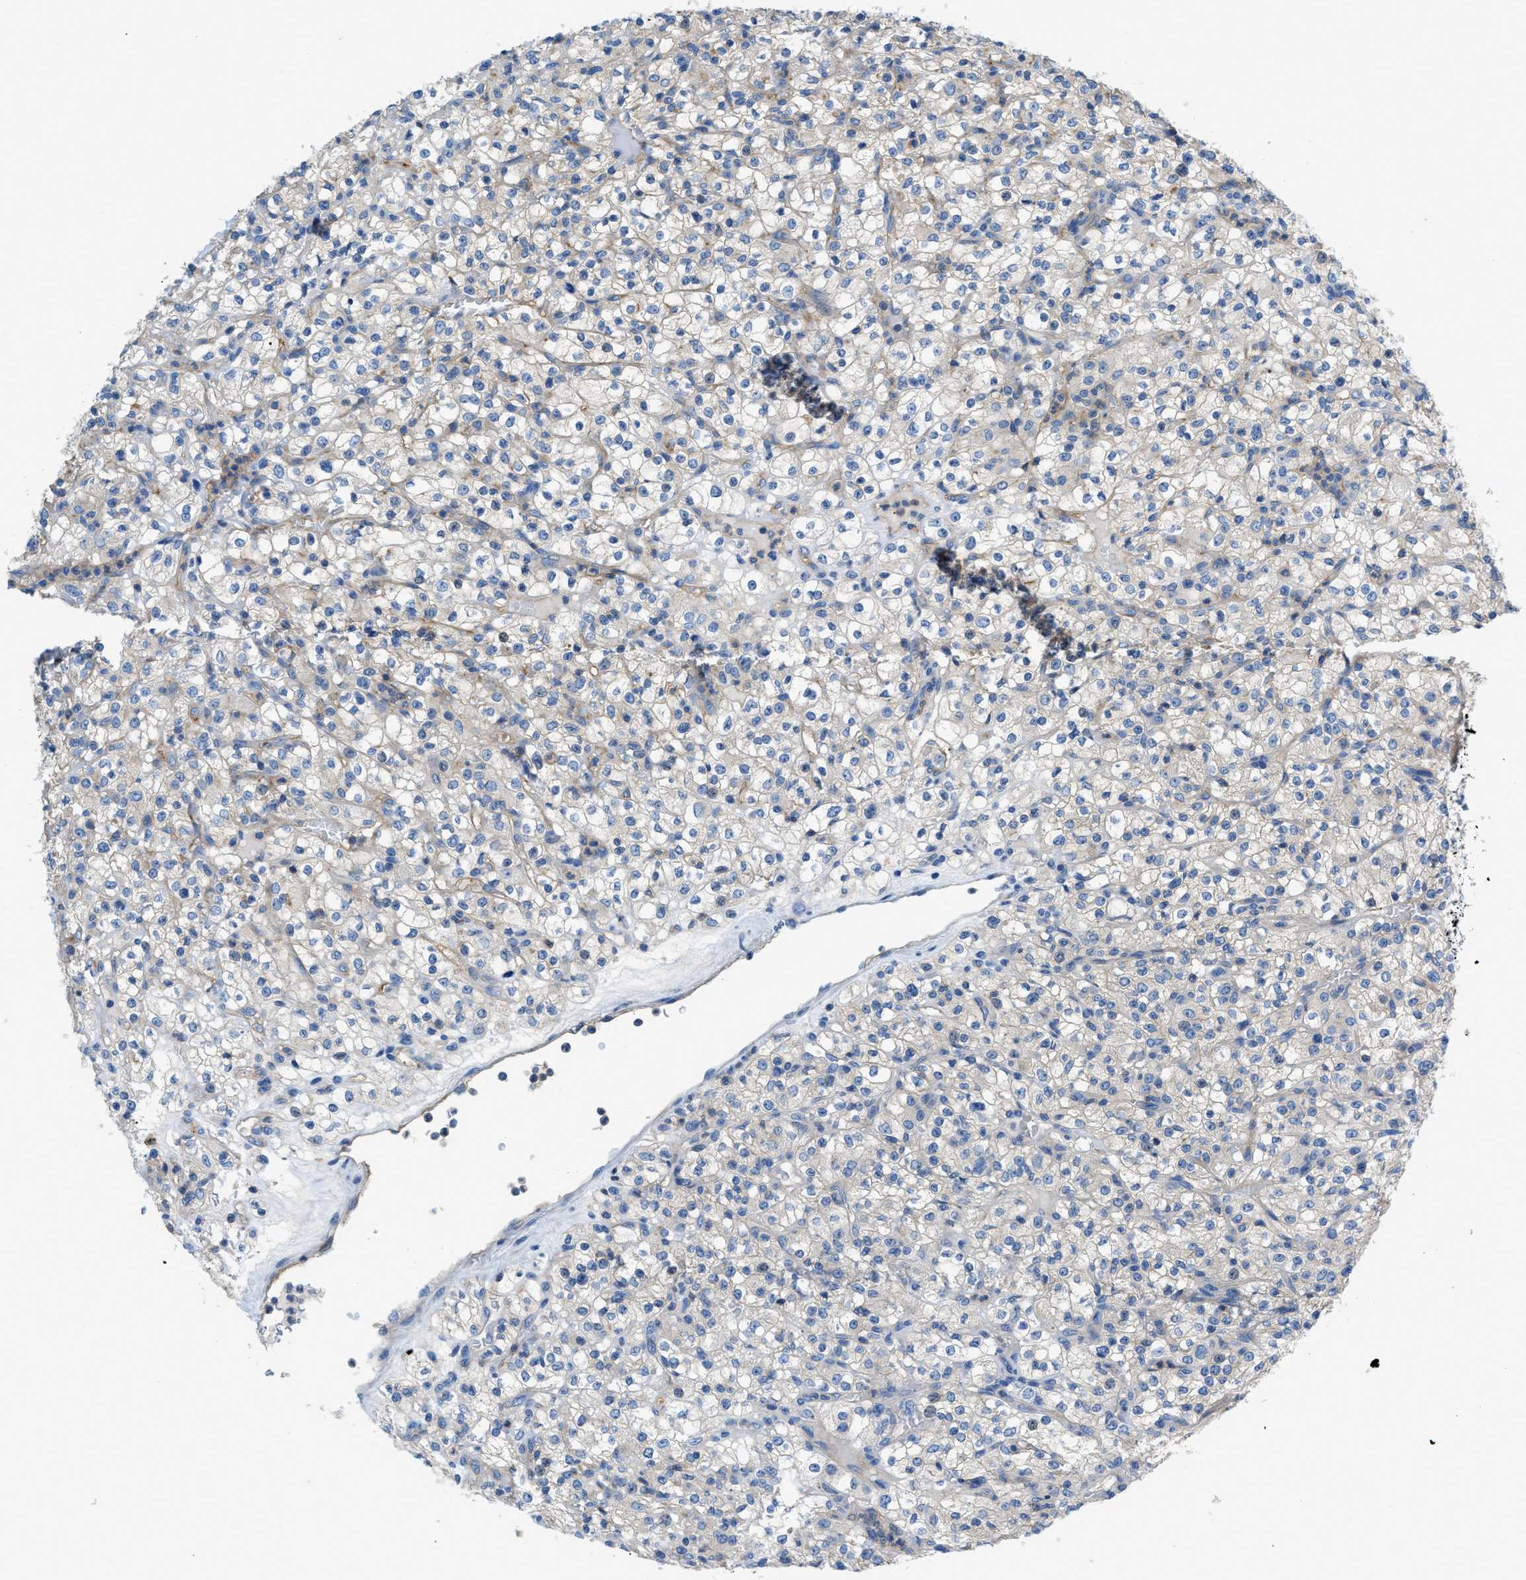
{"staining": {"intensity": "weak", "quantity": "<25%", "location": "cytoplasmic/membranous"}, "tissue": "renal cancer", "cell_type": "Tumor cells", "image_type": "cancer", "snomed": [{"axis": "morphology", "description": "Normal tissue, NOS"}, {"axis": "morphology", "description": "Adenocarcinoma, NOS"}, {"axis": "topography", "description": "Kidney"}], "caption": "DAB immunohistochemical staining of renal cancer (adenocarcinoma) exhibits no significant positivity in tumor cells.", "gene": "ORAI1", "patient": {"sex": "female", "age": 72}}